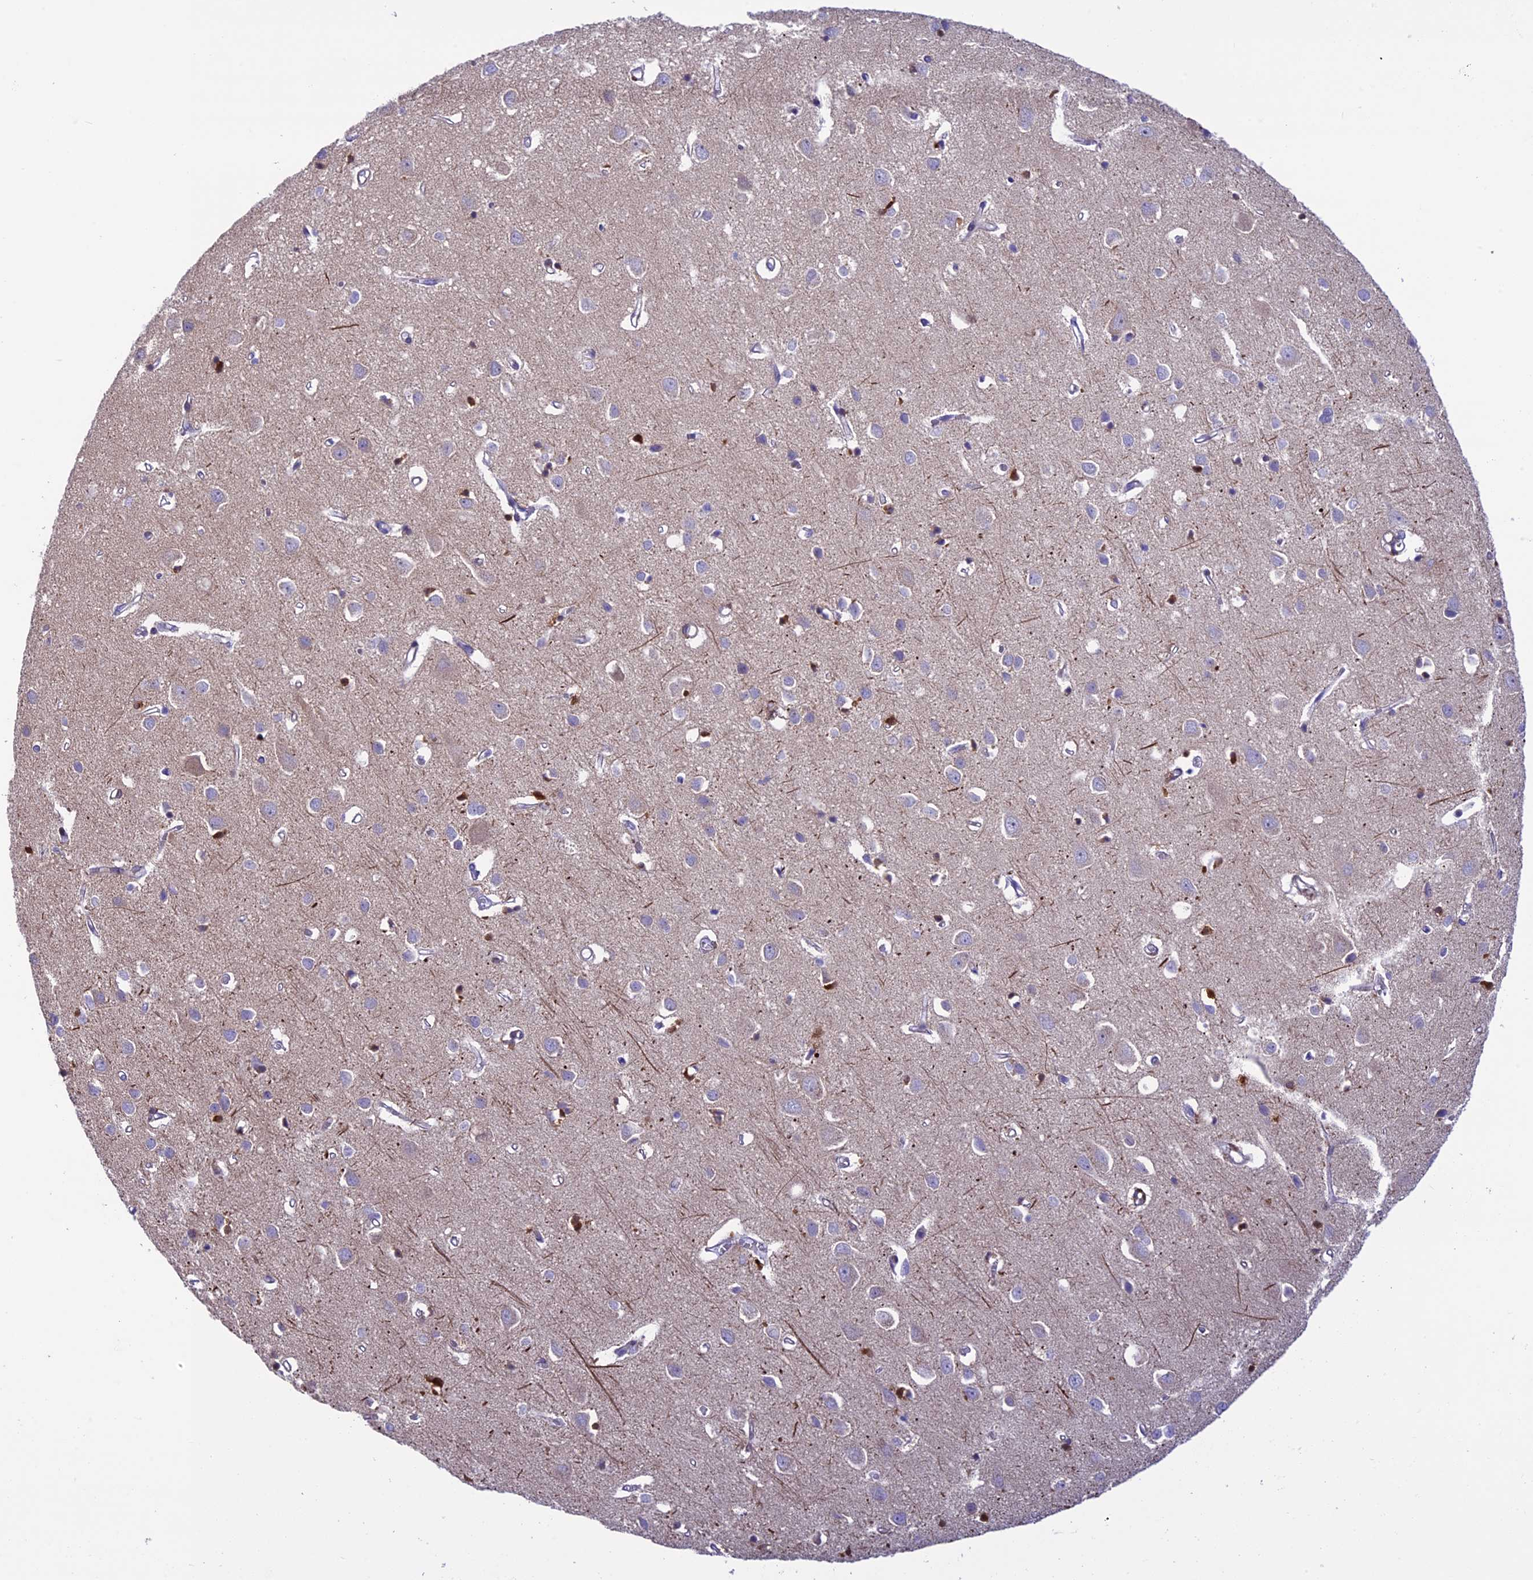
{"staining": {"intensity": "negative", "quantity": "none", "location": "none"}, "tissue": "cerebral cortex", "cell_type": "Endothelial cells", "image_type": "normal", "snomed": [{"axis": "morphology", "description": "Normal tissue, NOS"}, {"axis": "topography", "description": "Cerebral cortex"}], "caption": "Benign cerebral cortex was stained to show a protein in brown. There is no significant staining in endothelial cells. Nuclei are stained in blue.", "gene": "IGSF6", "patient": {"sex": "female", "age": 64}}